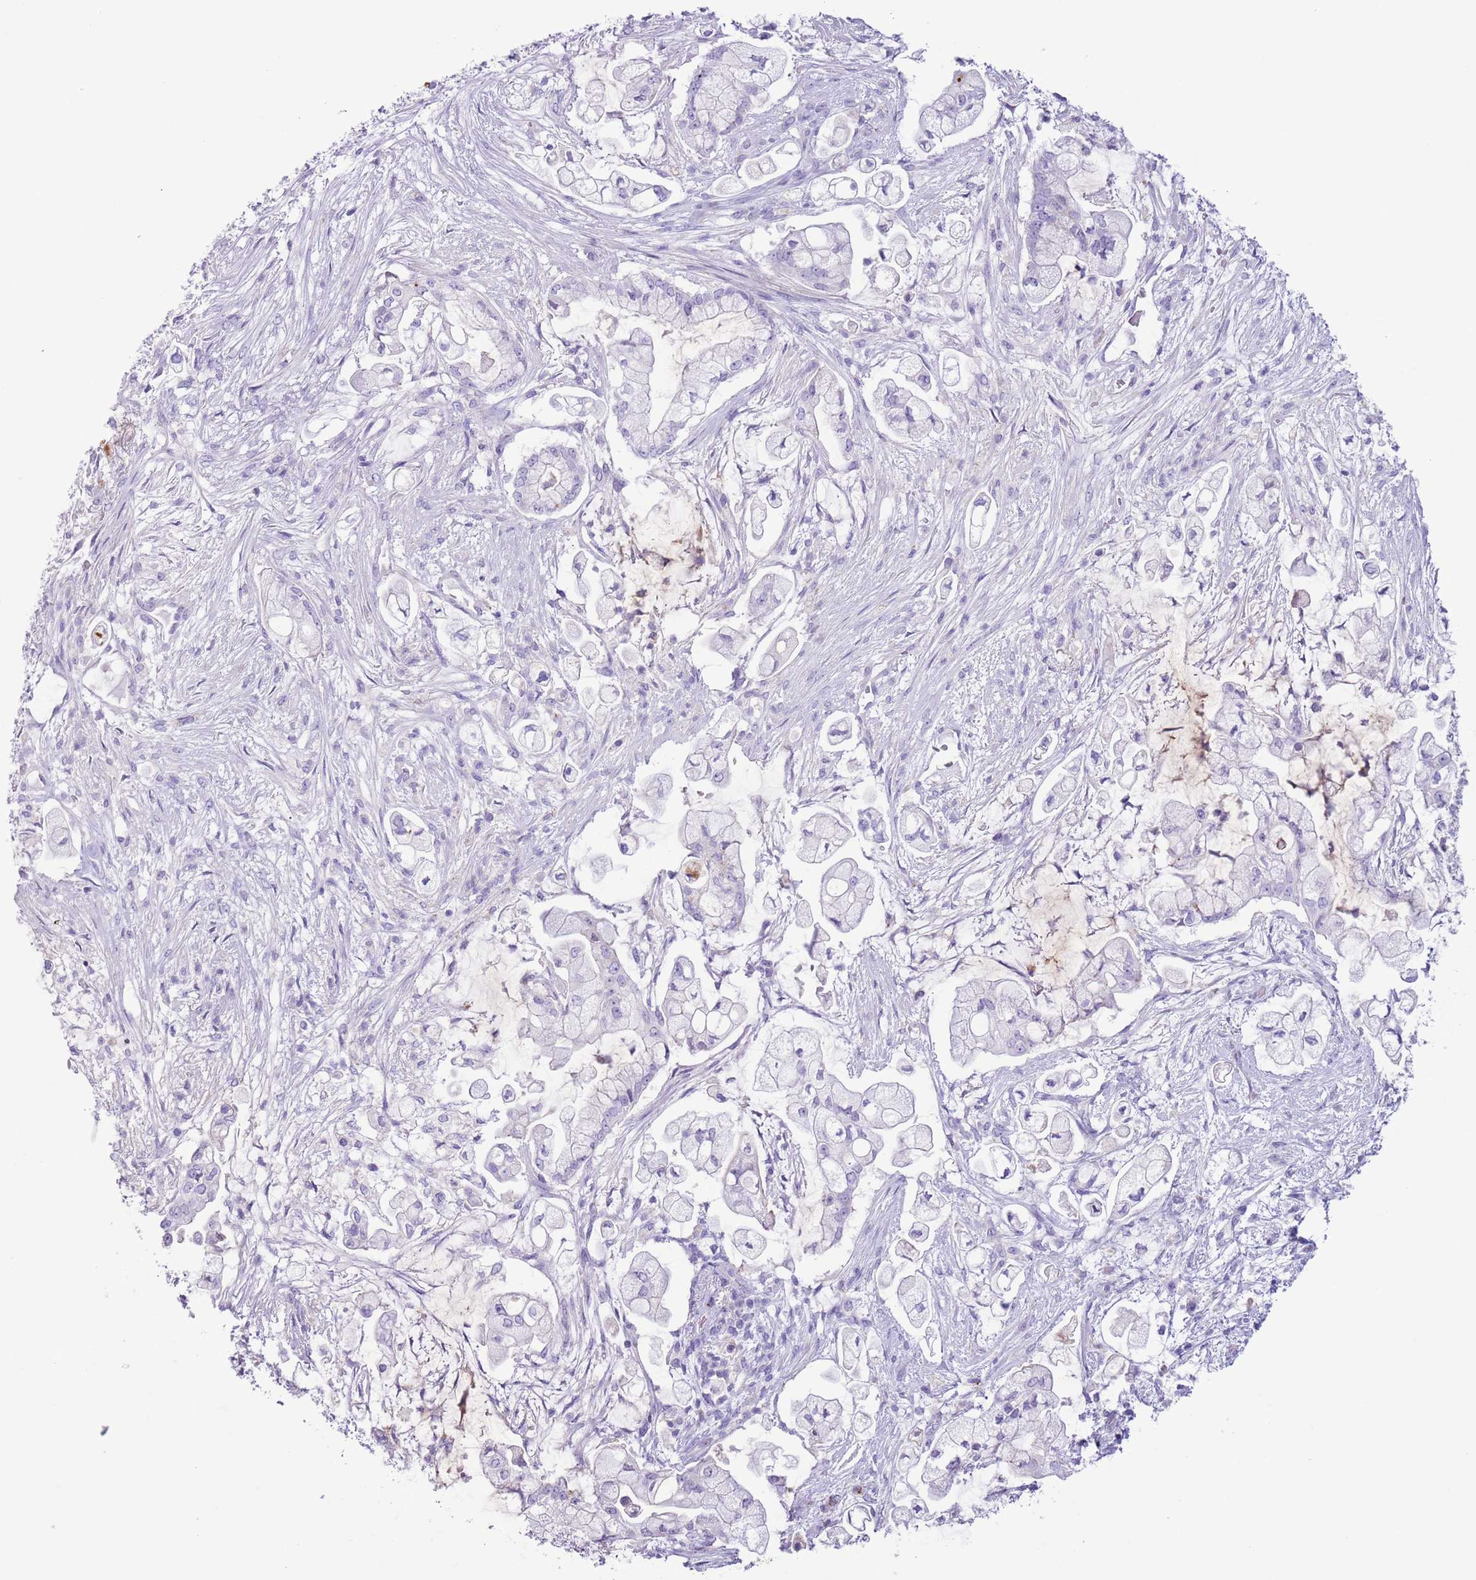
{"staining": {"intensity": "negative", "quantity": "none", "location": "none"}, "tissue": "pancreatic cancer", "cell_type": "Tumor cells", "image_type": "cancer", "snomed": [{"axis": "morphology", "description": "Adenocarcinoma, NOS"}, {"axis": "topography", "description": "Pancreas"}], "caption": "High power microscopy histopathology image of an immunohistochemistry (IHC) micrograph of pancreatic adenocarcinoma, revealing no significant positivity in tumor cells. (Brightfield microscopy of DAB (3,3'-diaminobenzidine) immunohistochemistry at high magnification).", "gene": "ZNF697", "patient": {"sex": "female", "age": 69}}